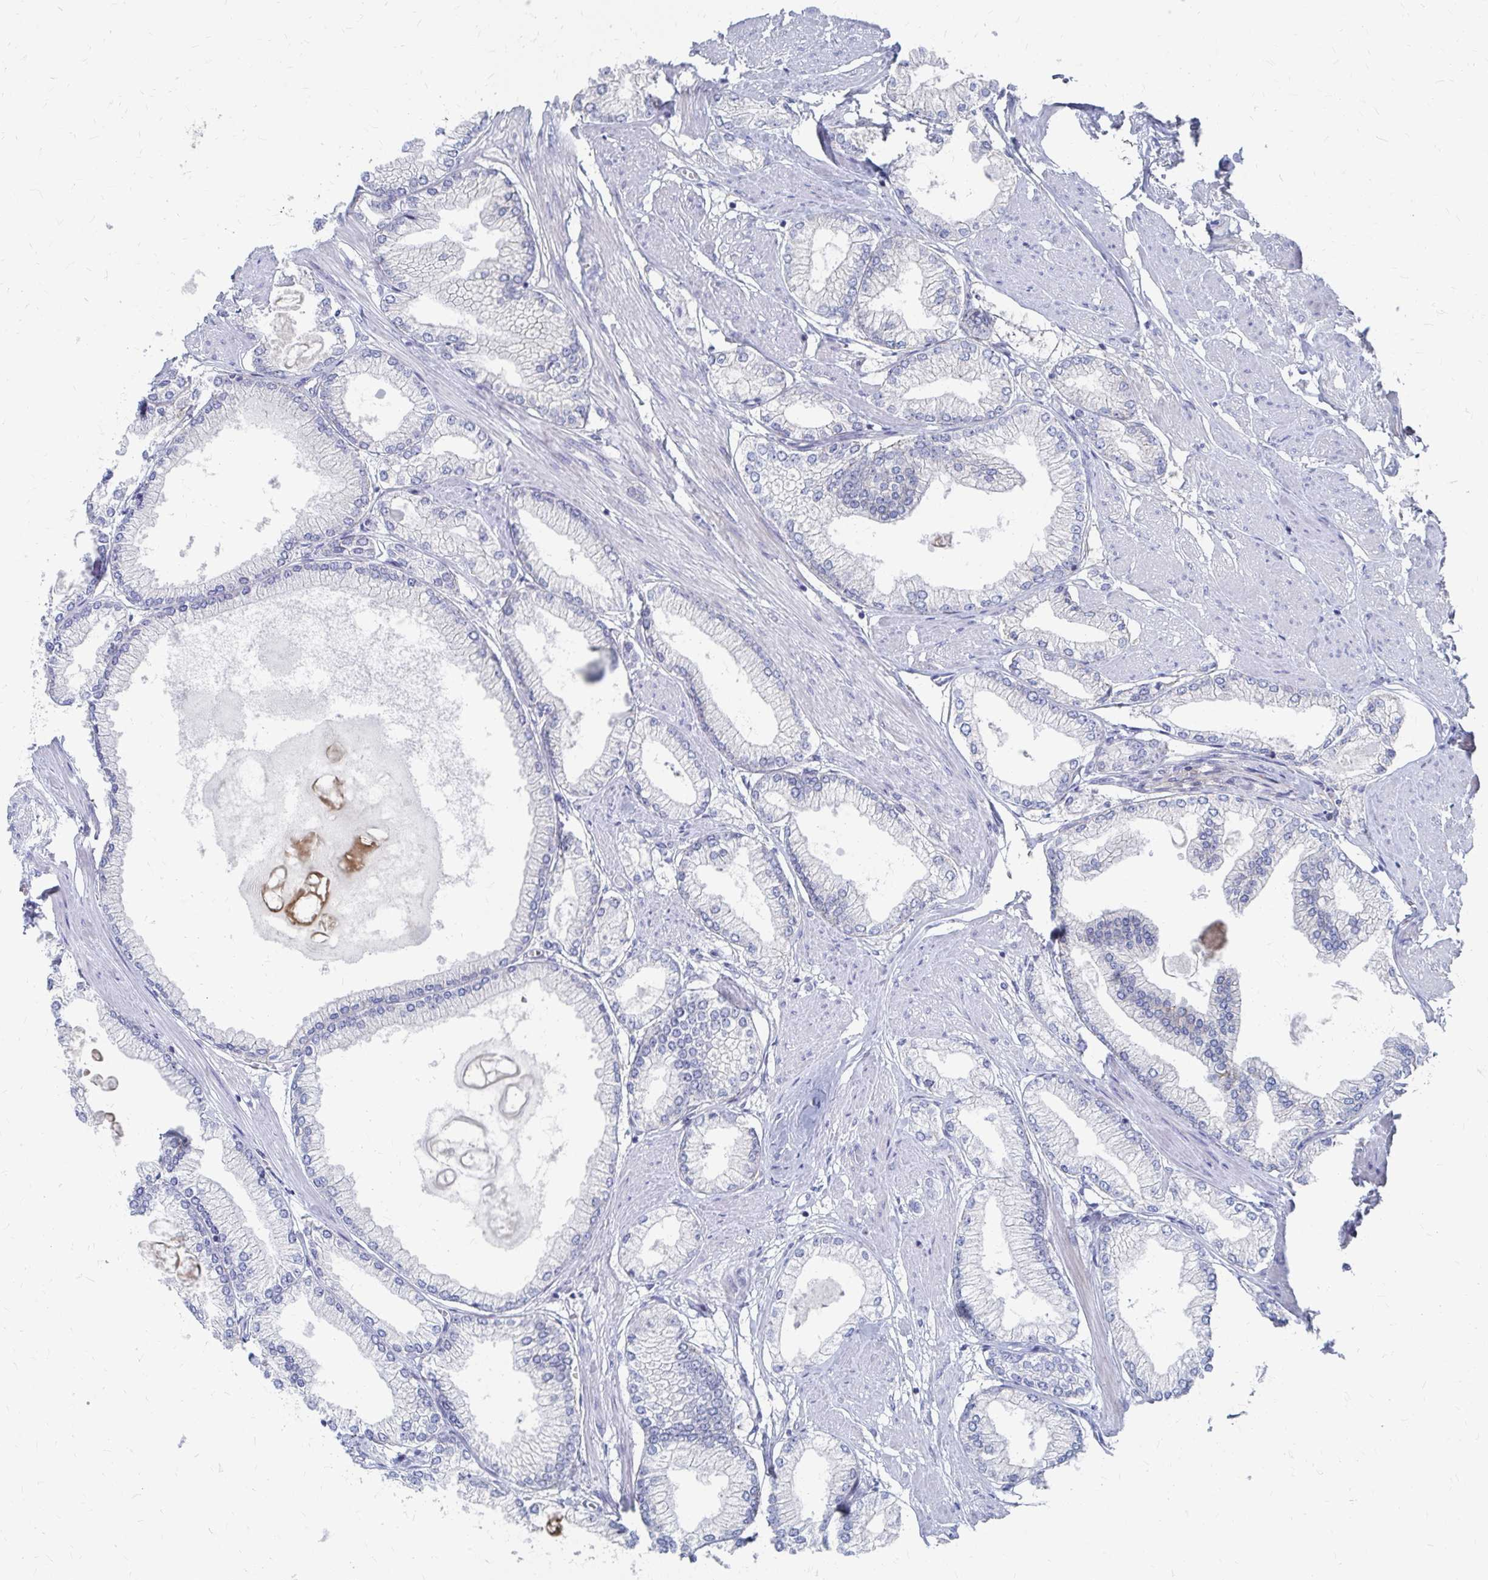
{"staining": {"intensity": "negative", "quantity": "none", "location": "none"}, "tissue": "prostate cancer", "cell_type": "Tumor cells", "image_type": "cancer", "snomed": [{"axis": "morphology", "description": "Adenocarcinoma, High grade"}, {"axis": "topography", "description": "Prostate"}], "caption": "Tumor cells are negative for protein expression in human prostate cancer (adenocarcinoma (high-grade)).", "gene": "PLEKHG7", "patient": {"sex": "male", "age": 68}}